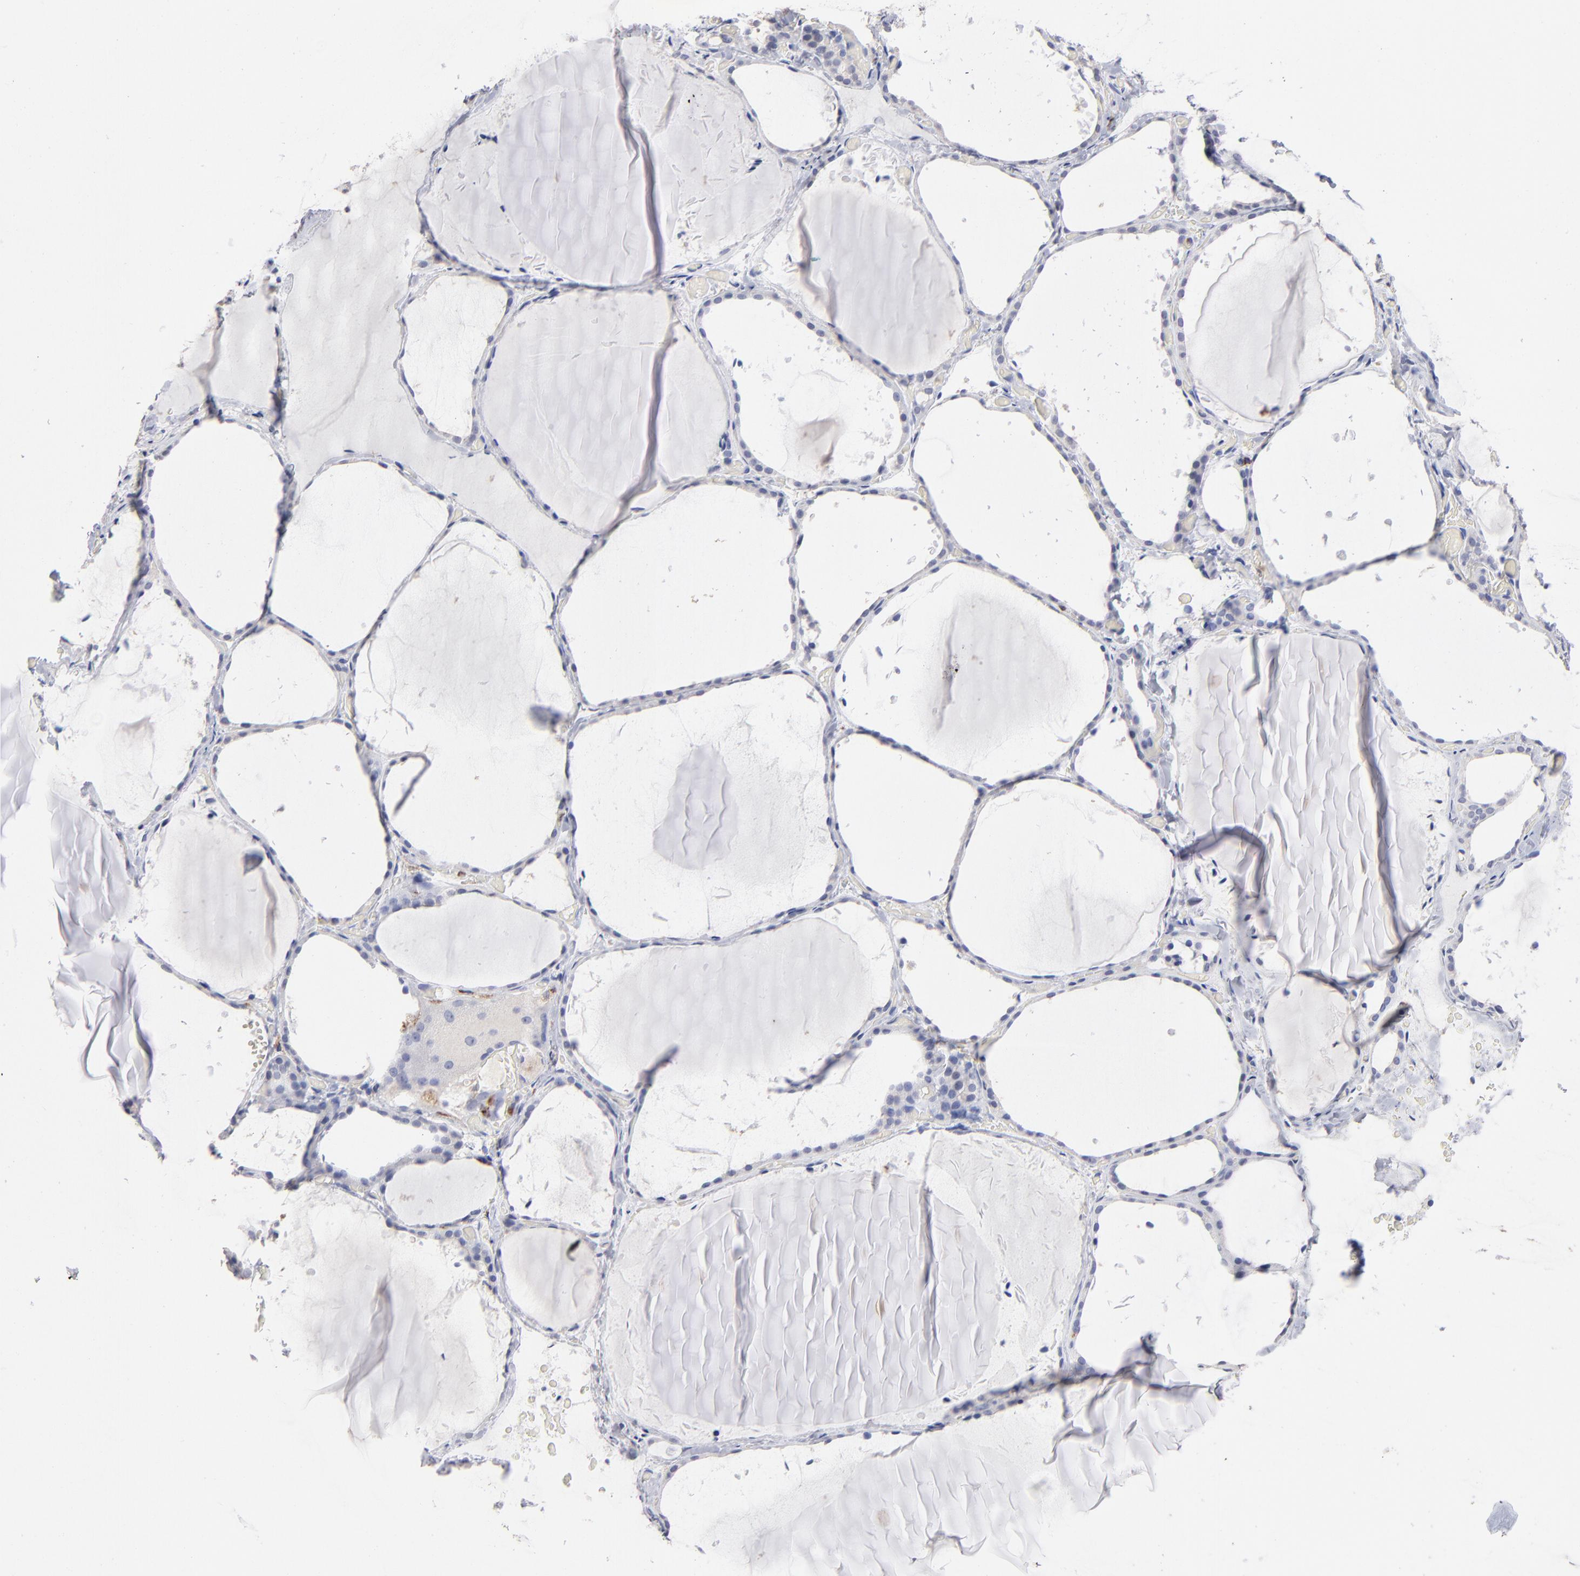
{"staining": {"intensity": "negative", "quantity": "none", "location": "none"}, "tissue": "thyroid gland", "cell_type": "Glandular cells", "image_type": "normal", "snomed": [{"axis": "morphology", "description": "Normal tissue, NOS"}, {"axis": "topography", "description": "Thyroid gland"}], "caption": "Thyroid gland was stained to show a protein in brown. There is no significant positivity in glandular cells. (DAB (3,3'-diaminobenzidine) immunohistochemistry (IHC) with hematoxylin counter stain).", "gene": "CD180", "patient": {"sex": "female", "age": 22}}